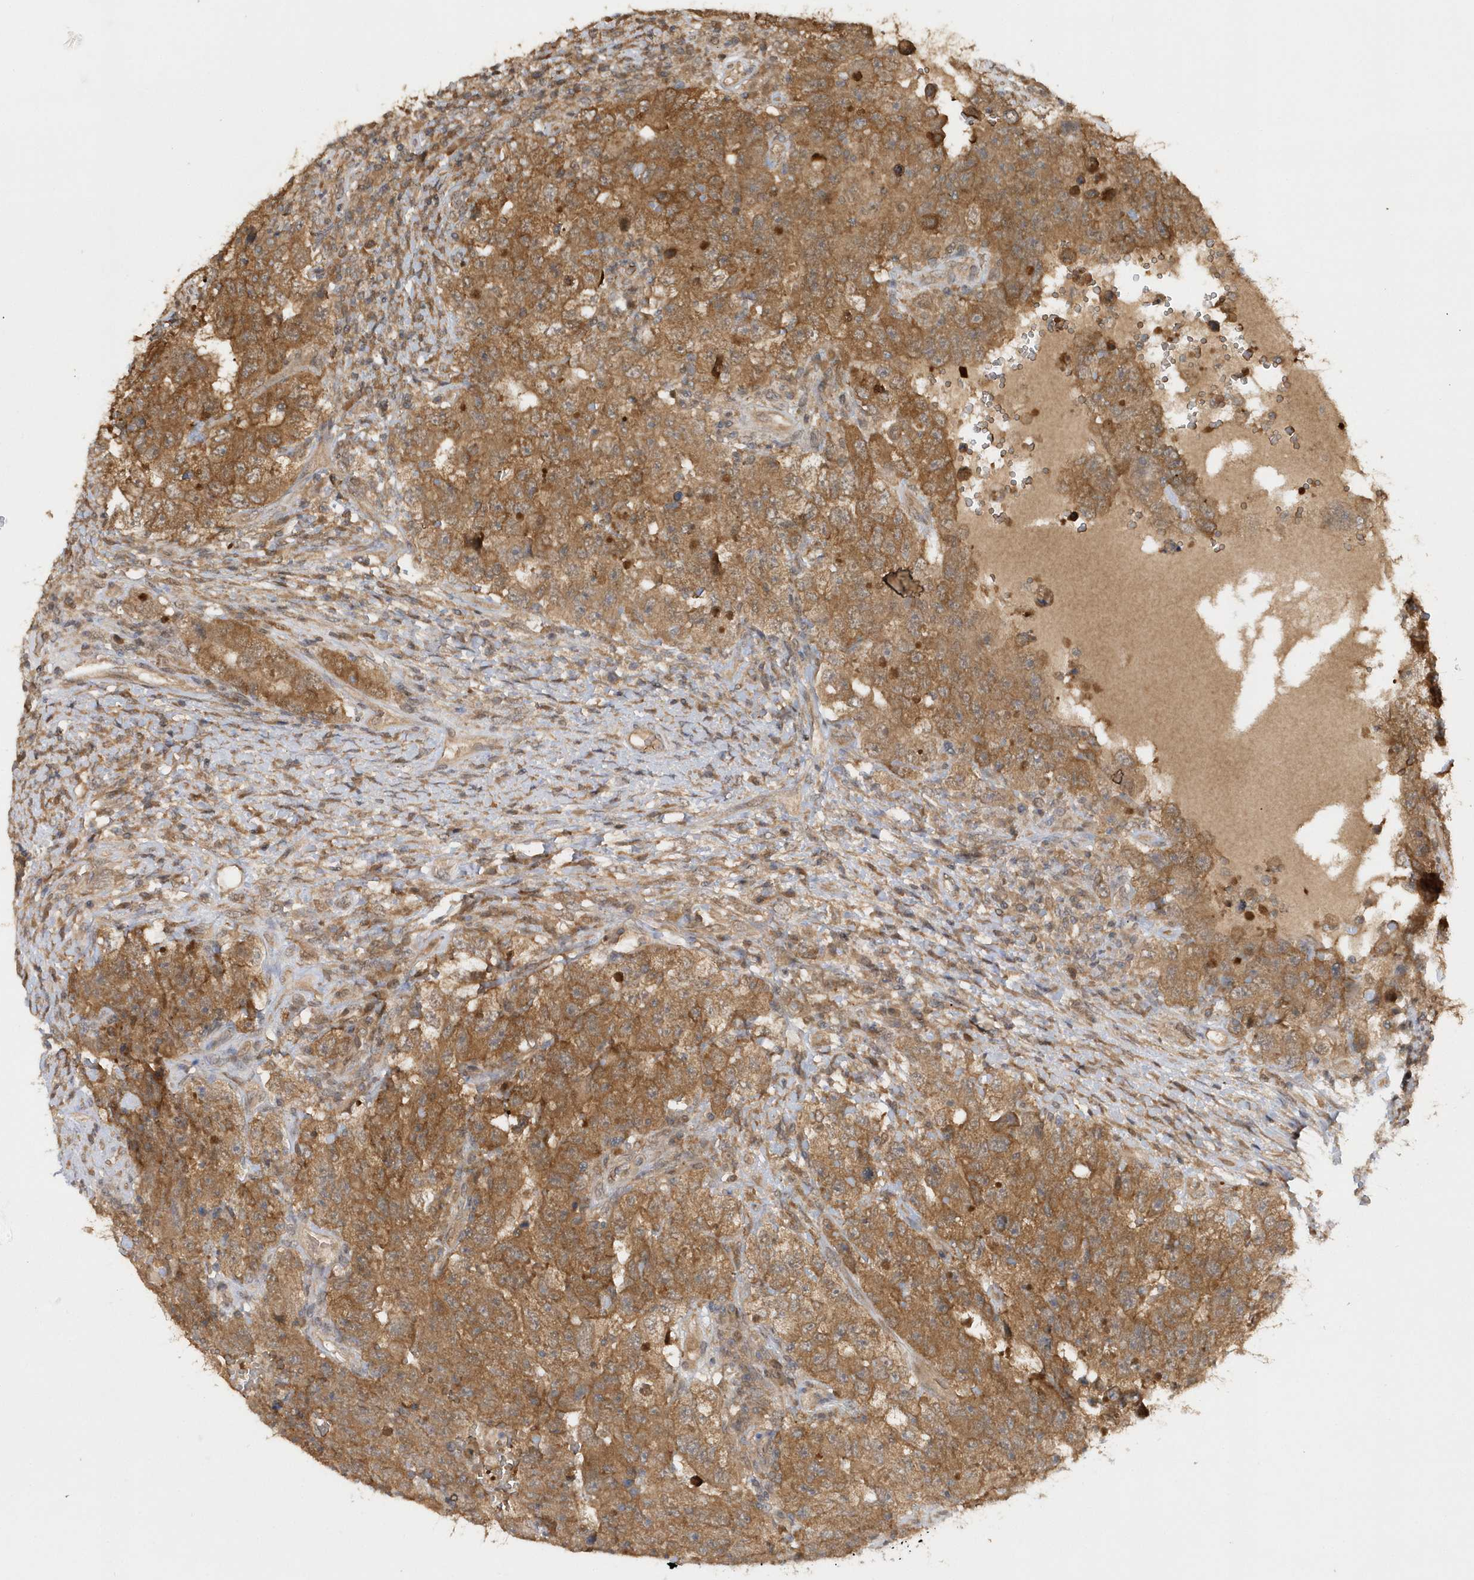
{"staining": {"intensity": "moderate", "quantity": ">75%", "location": "cytoplasmic/membranous"}, "tissue": "testis cancer", "cell_type": "Tumor cells", "image_type": "cancer", "snomed": [{"axis": "morphology", "description": "Carcinoma, Embryonal, NOS"}, {"axis": "topography", "description": "Testis"}], "caption": "Embryonal carcinoma (testis) stained with DAB immunohistochemistry shows medium levels of moderate cytoplasmic/membranous expression in approximately >75% of tumor cells.", "gene": "RPE", "patient": {"sex": "male", "age": 26}}